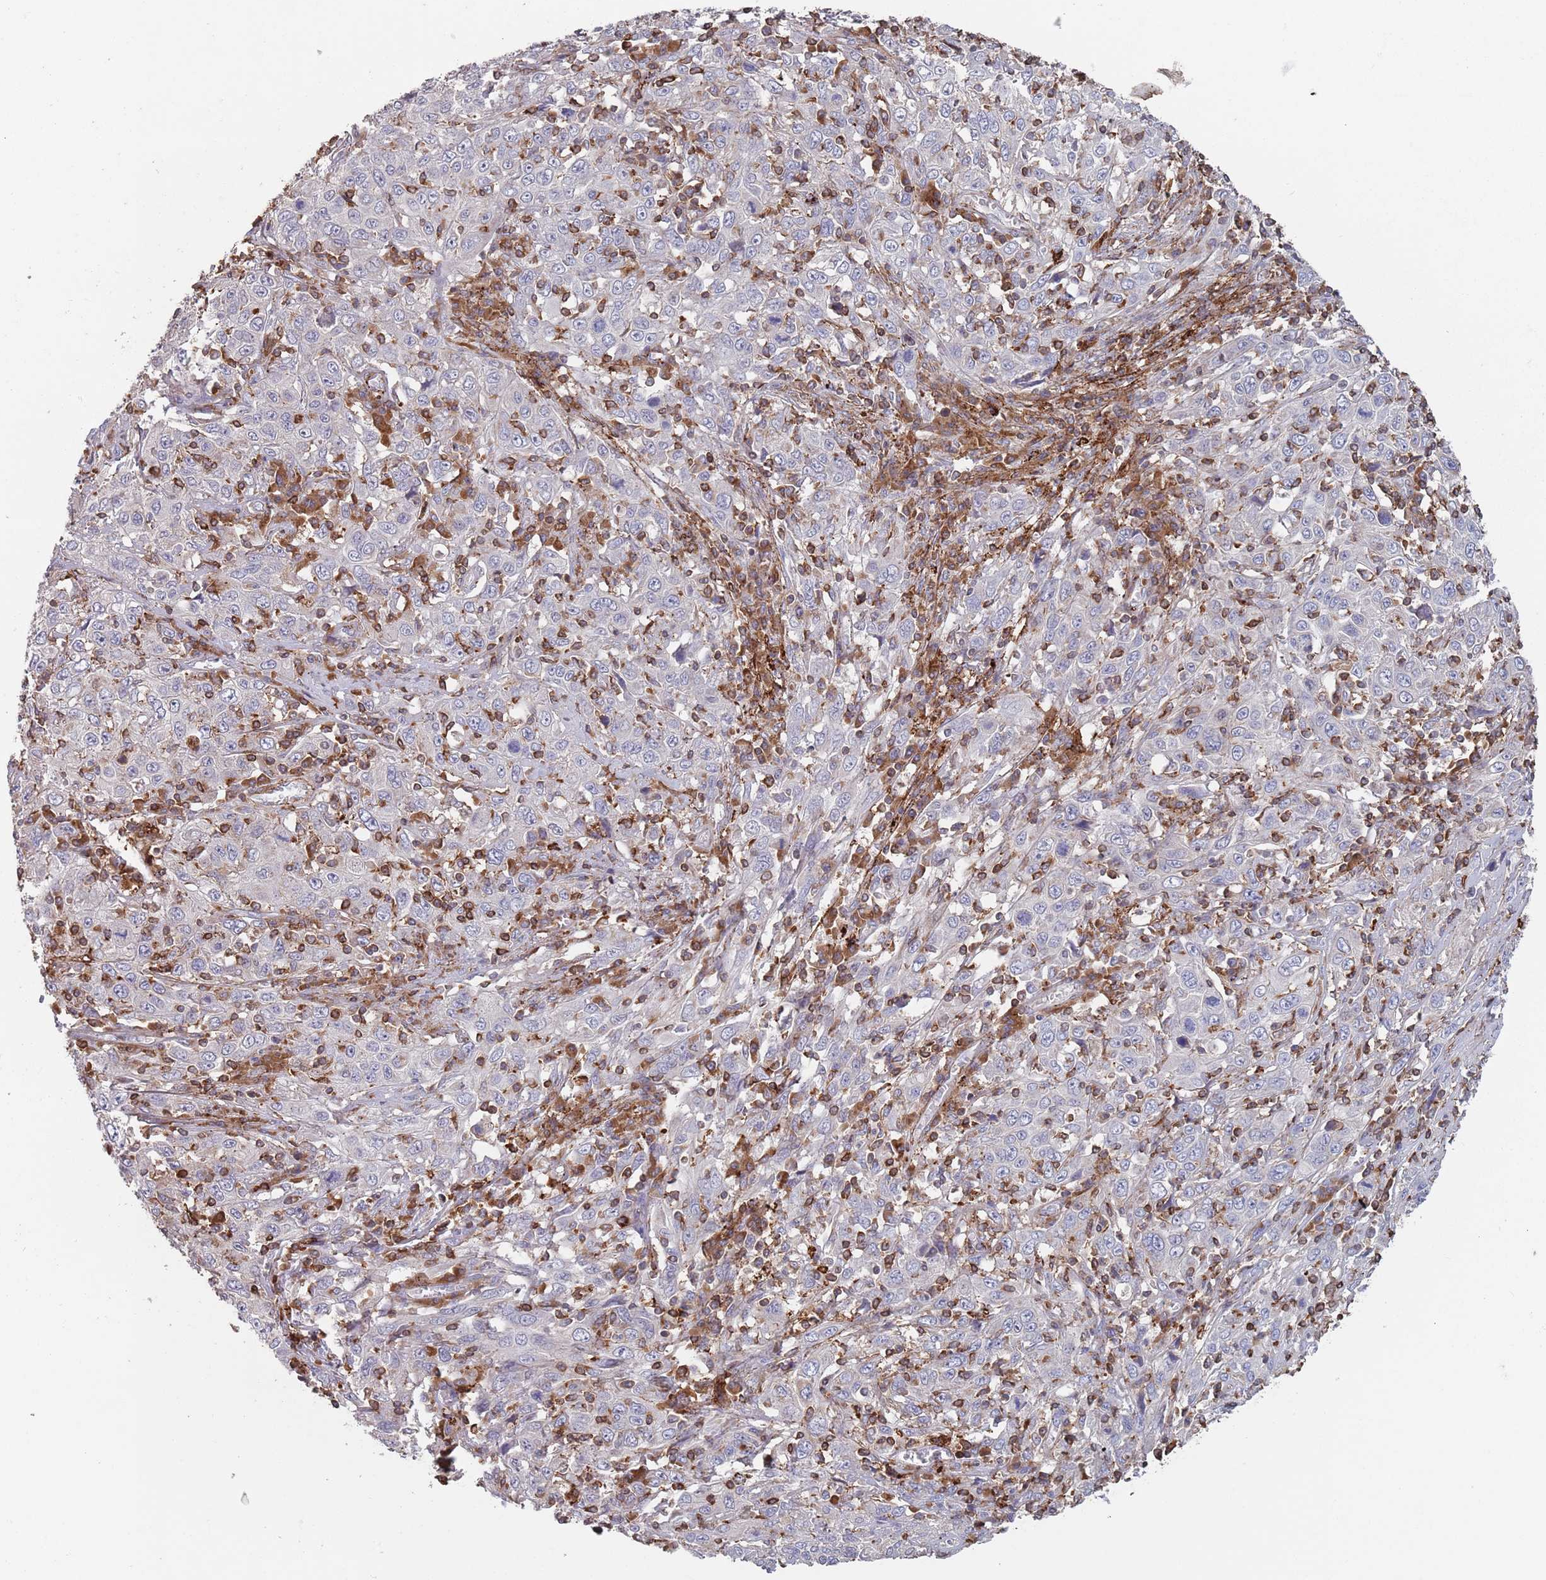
{"staining": {"intensity": "negative", "quantity": "none", "location": "none"}, "tissue": "cervical cancer", "cell_type": "Tumor cells", "image_type": "cancer", "snomed": [{"axis": "morphology", "description": "Squamous cell carcinoma, NOS"}, {"axis": "topography", "description": "Cervix"}], "caption": "This is an IHC histopathology image of cervical cancer. There is no positivity in tumor cells.", "gene": "RNF144A", "patient": {"sex": "female", "age": 46}}